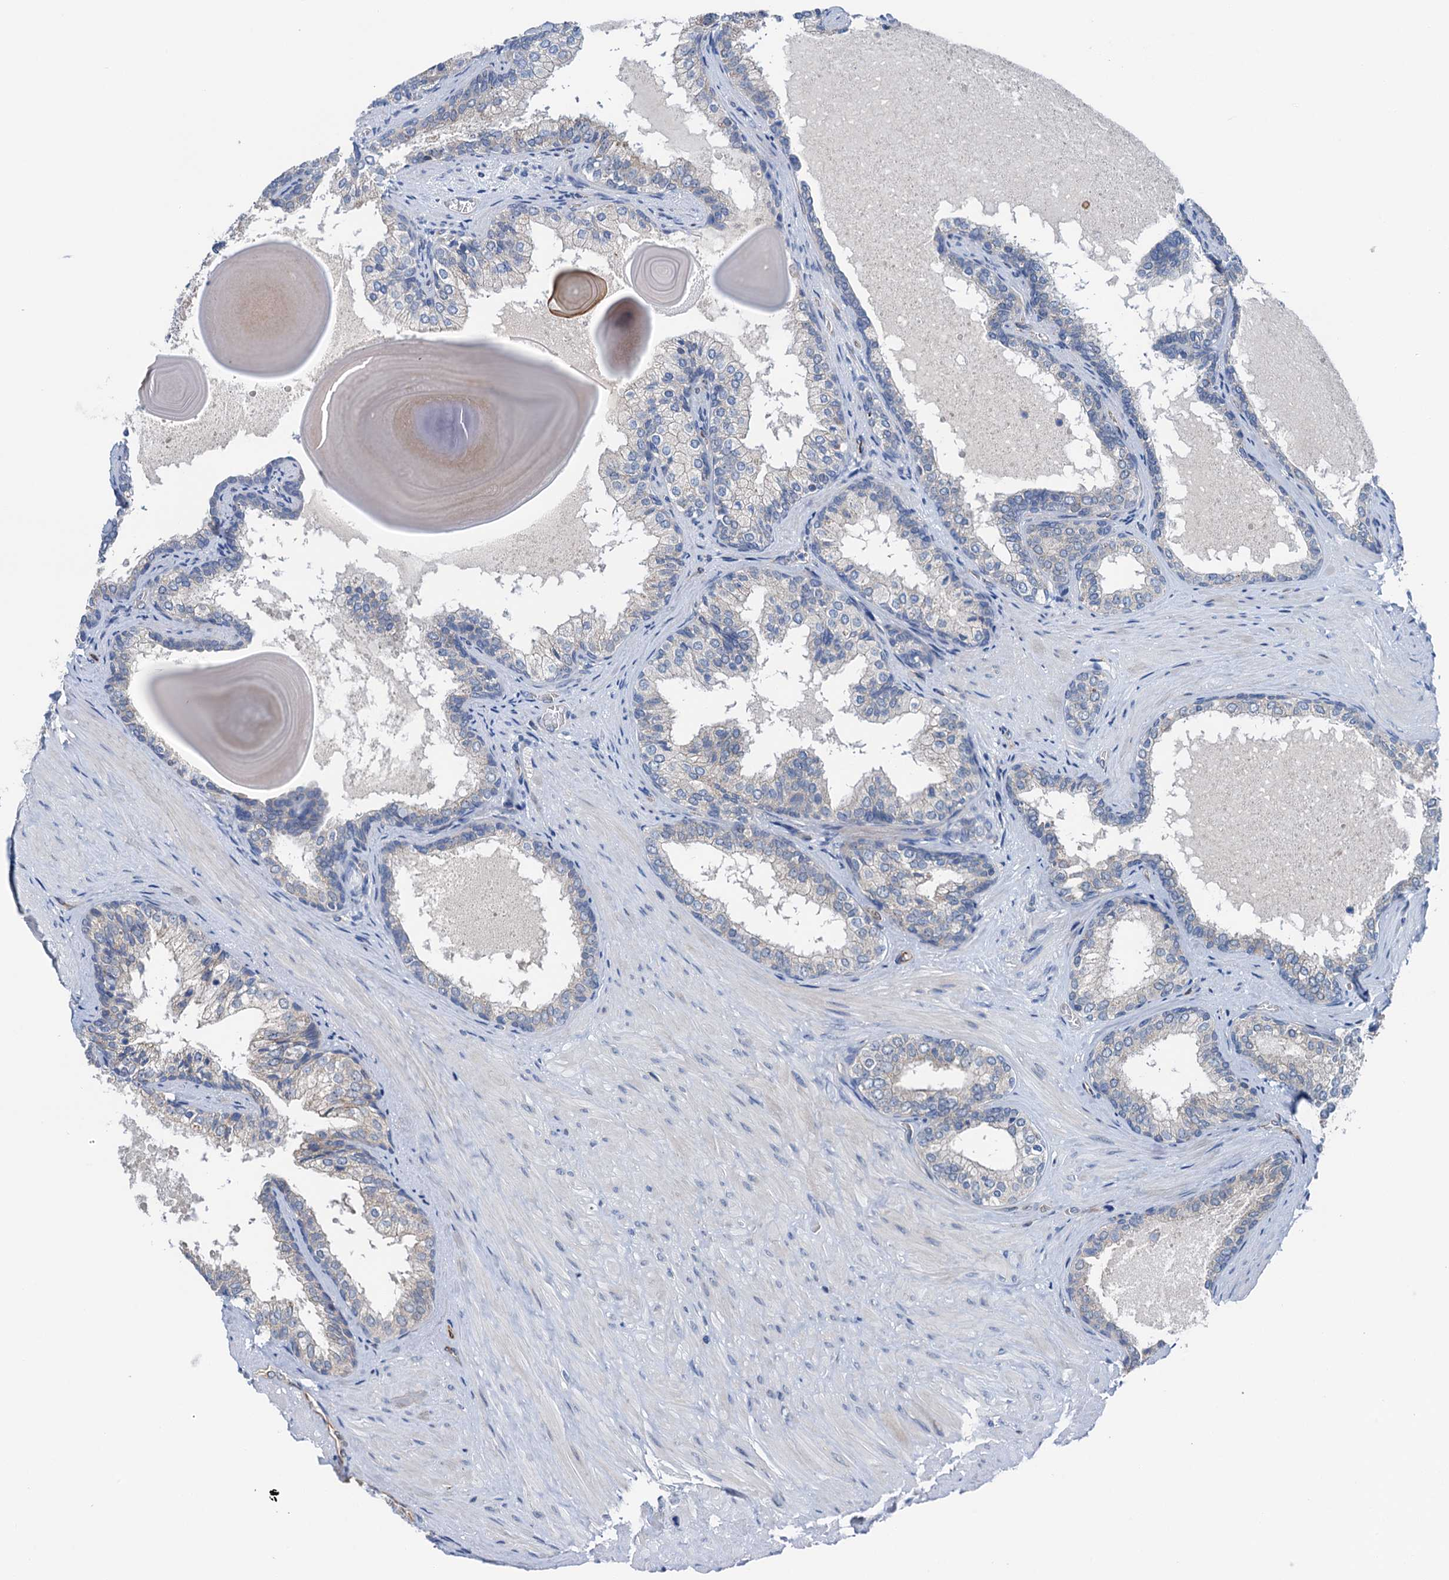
{"staining": {"intensity": "negative", "quantity": "none", "location": "none"}, "tissue": "prostate cancer", "cell_type": "Tumor cells", "image_type": "cancer", "snomed": [{"axis": "morphology", "description": "Adenocarcinoma, High grade"}, {"axis": "topography", "description": "Prostate"}], "caption": "High magnification brightfield microscopy of prostate cancer stained with DAB (brown) and counterstained with hematoxylin (blue): tumor cells show no significant positivity.", "gene": "ELAC1", "patient": {"sex": "male", "age": 65}}